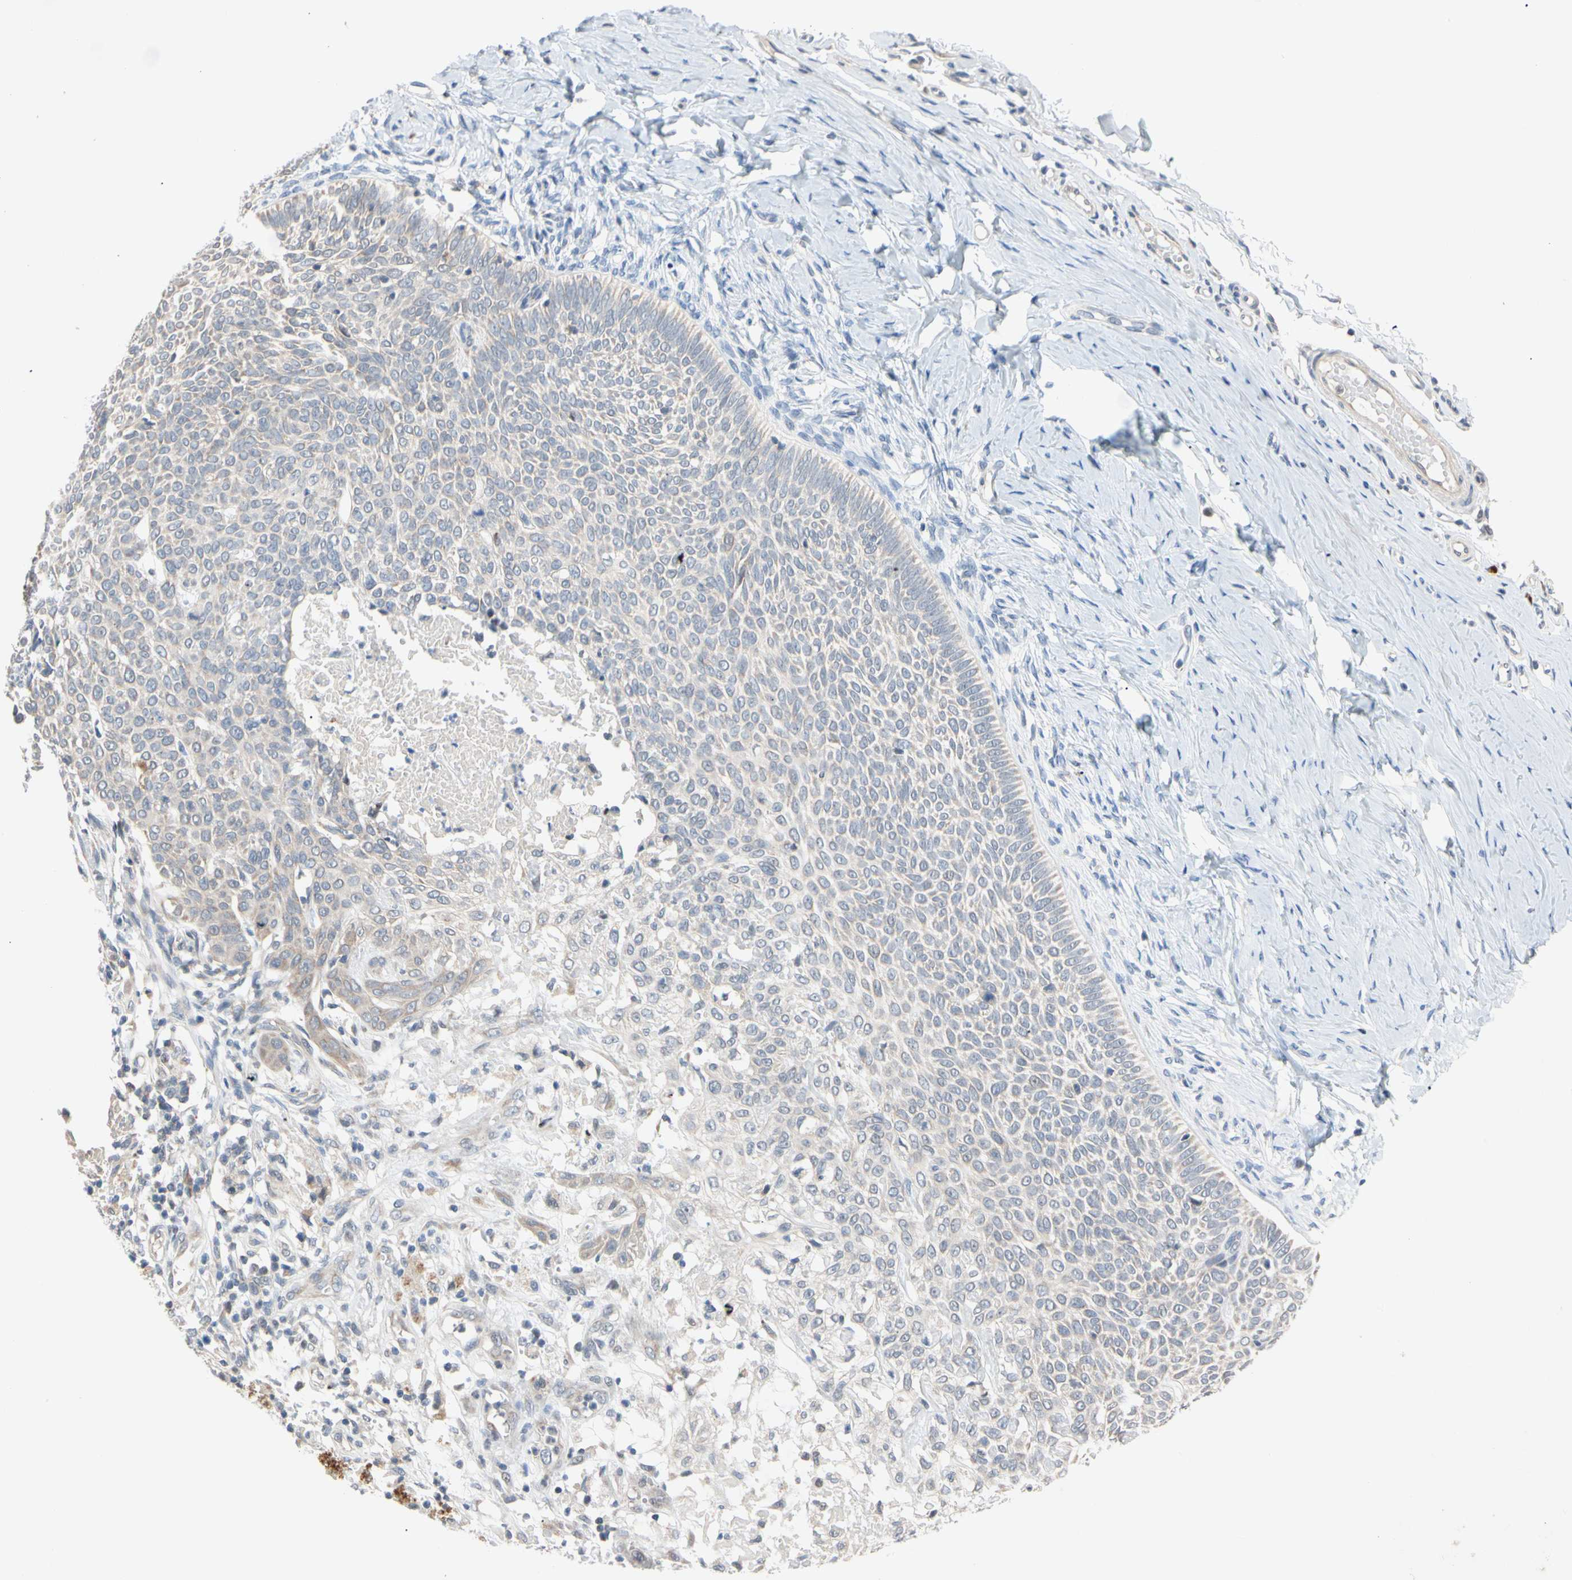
{"staining": {"intensity": "weak", "quantity": ">75%", "location": "cytoplasmic/membranous"}, "tissue": "skin cancer", "cell_type": "Tumor cells", "image_type": "cancer", "snomed": [{"axis": "morphology", "description": "Normal tissue, NOS"}, {"axis": "morphology", "description": "Basal cell carcinoma"}, {"axis": "topography", "description": "Skin"}], "caption": "IHC of human skin cancer (basal cell carcinoma) reveals low levels of weak cytoplasmic/membranous expression in about >75% of tumor cells.", "gene": "MARK1", "patient": {"sex": "male", "age": 87}}